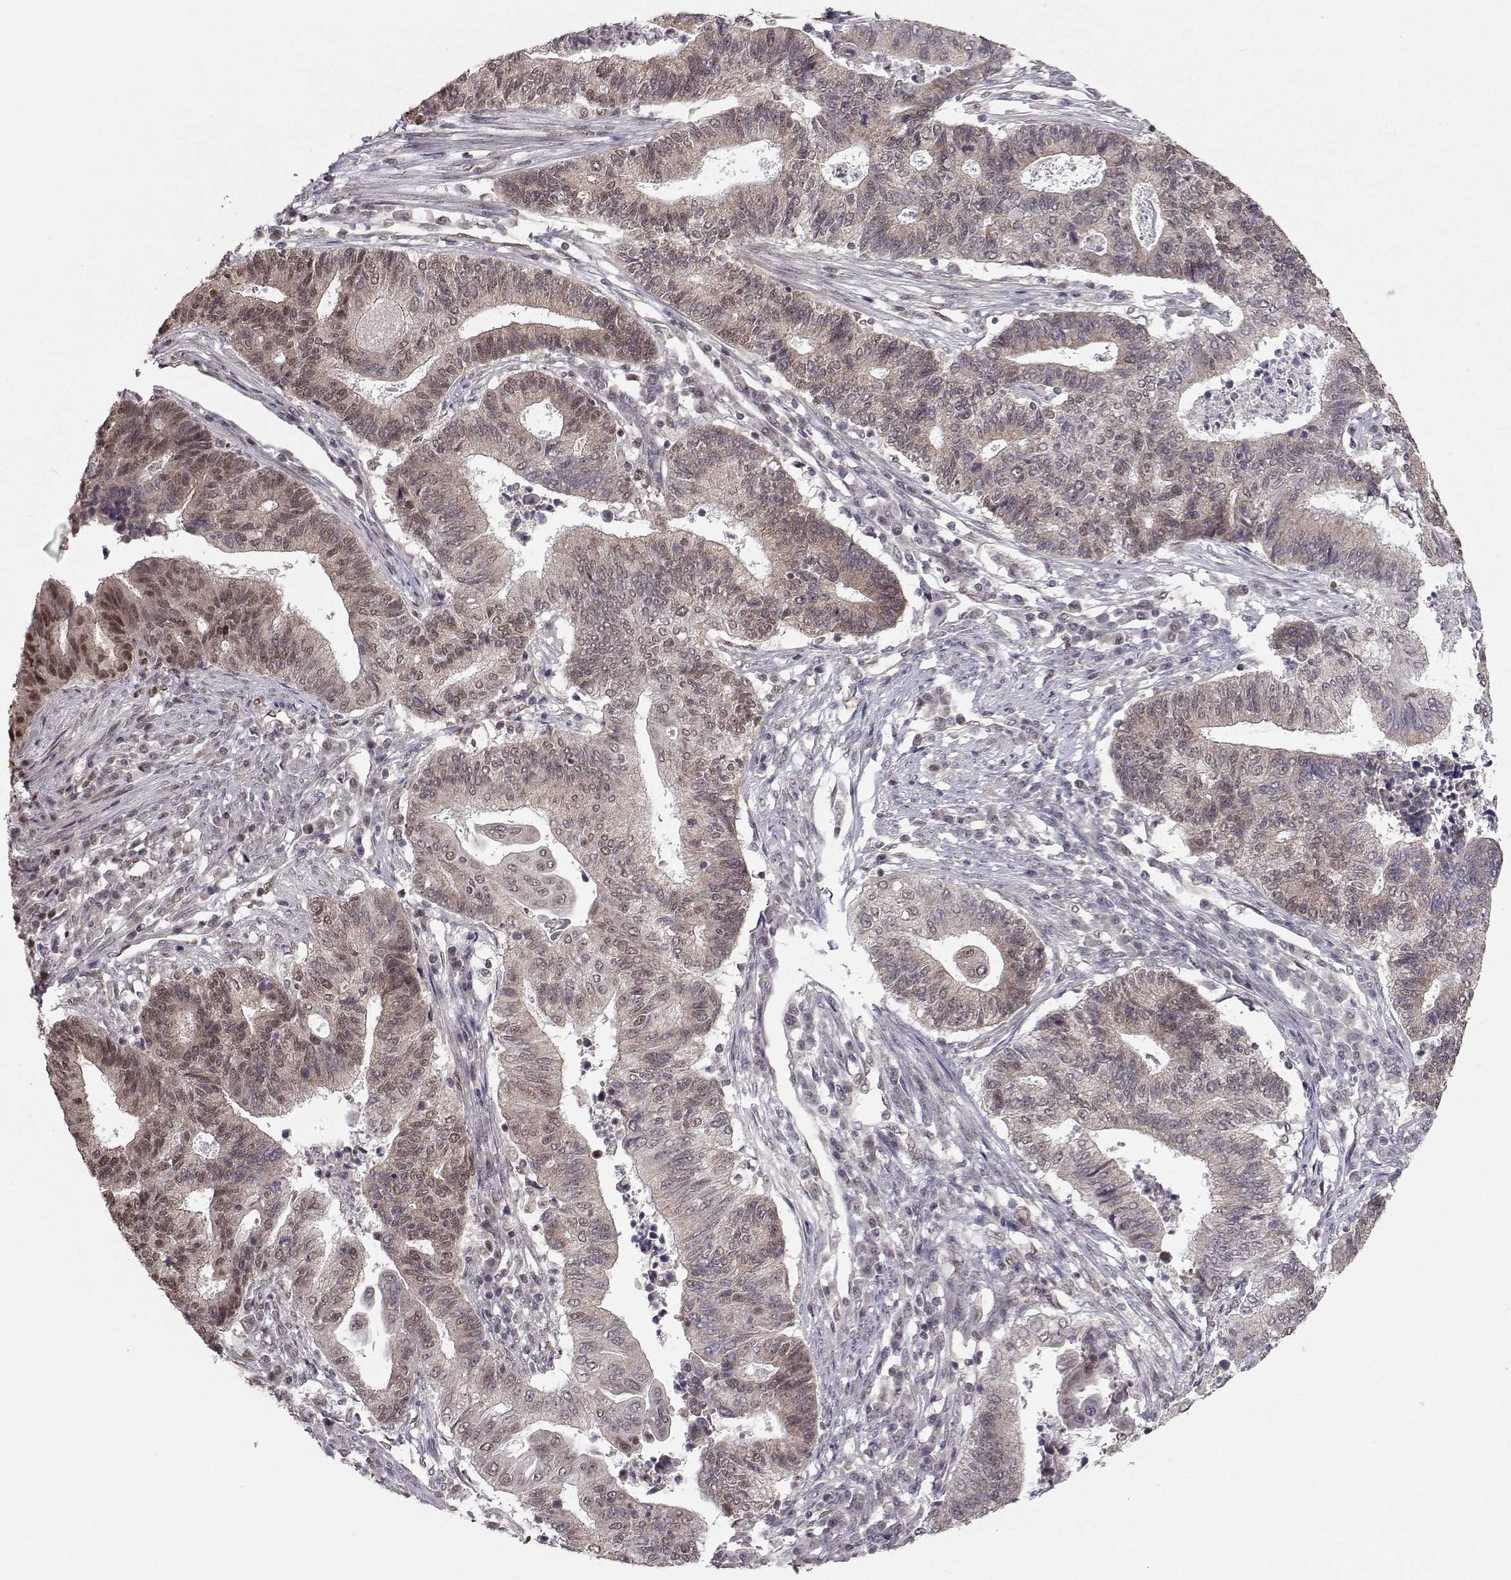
{"staining": {"intensity": "weak", "quantity": "25%-75%", "location": "cytoplasmic/membranous"}, "tissue": "endometrial cancer", "cell_type": "Tumor cells", "image_type": "cancer", "snomed": [{"axis": "morphology", "description": "Adenocarcinoma, NOS"}, {"axis": "topography", "description": "Uterus"}, {"axis": "topography", "description": "Endometrium"}], "caption": "An image of adenocarcinoma (endometrial) stained for a protein displays weak cytoplasmic/membranous brown staining in tumor cells. (DAB IHC with brightfield microscopy, high magnification).", "gene": "PKN2", "patient": {"sex": "female", "age": 54}}